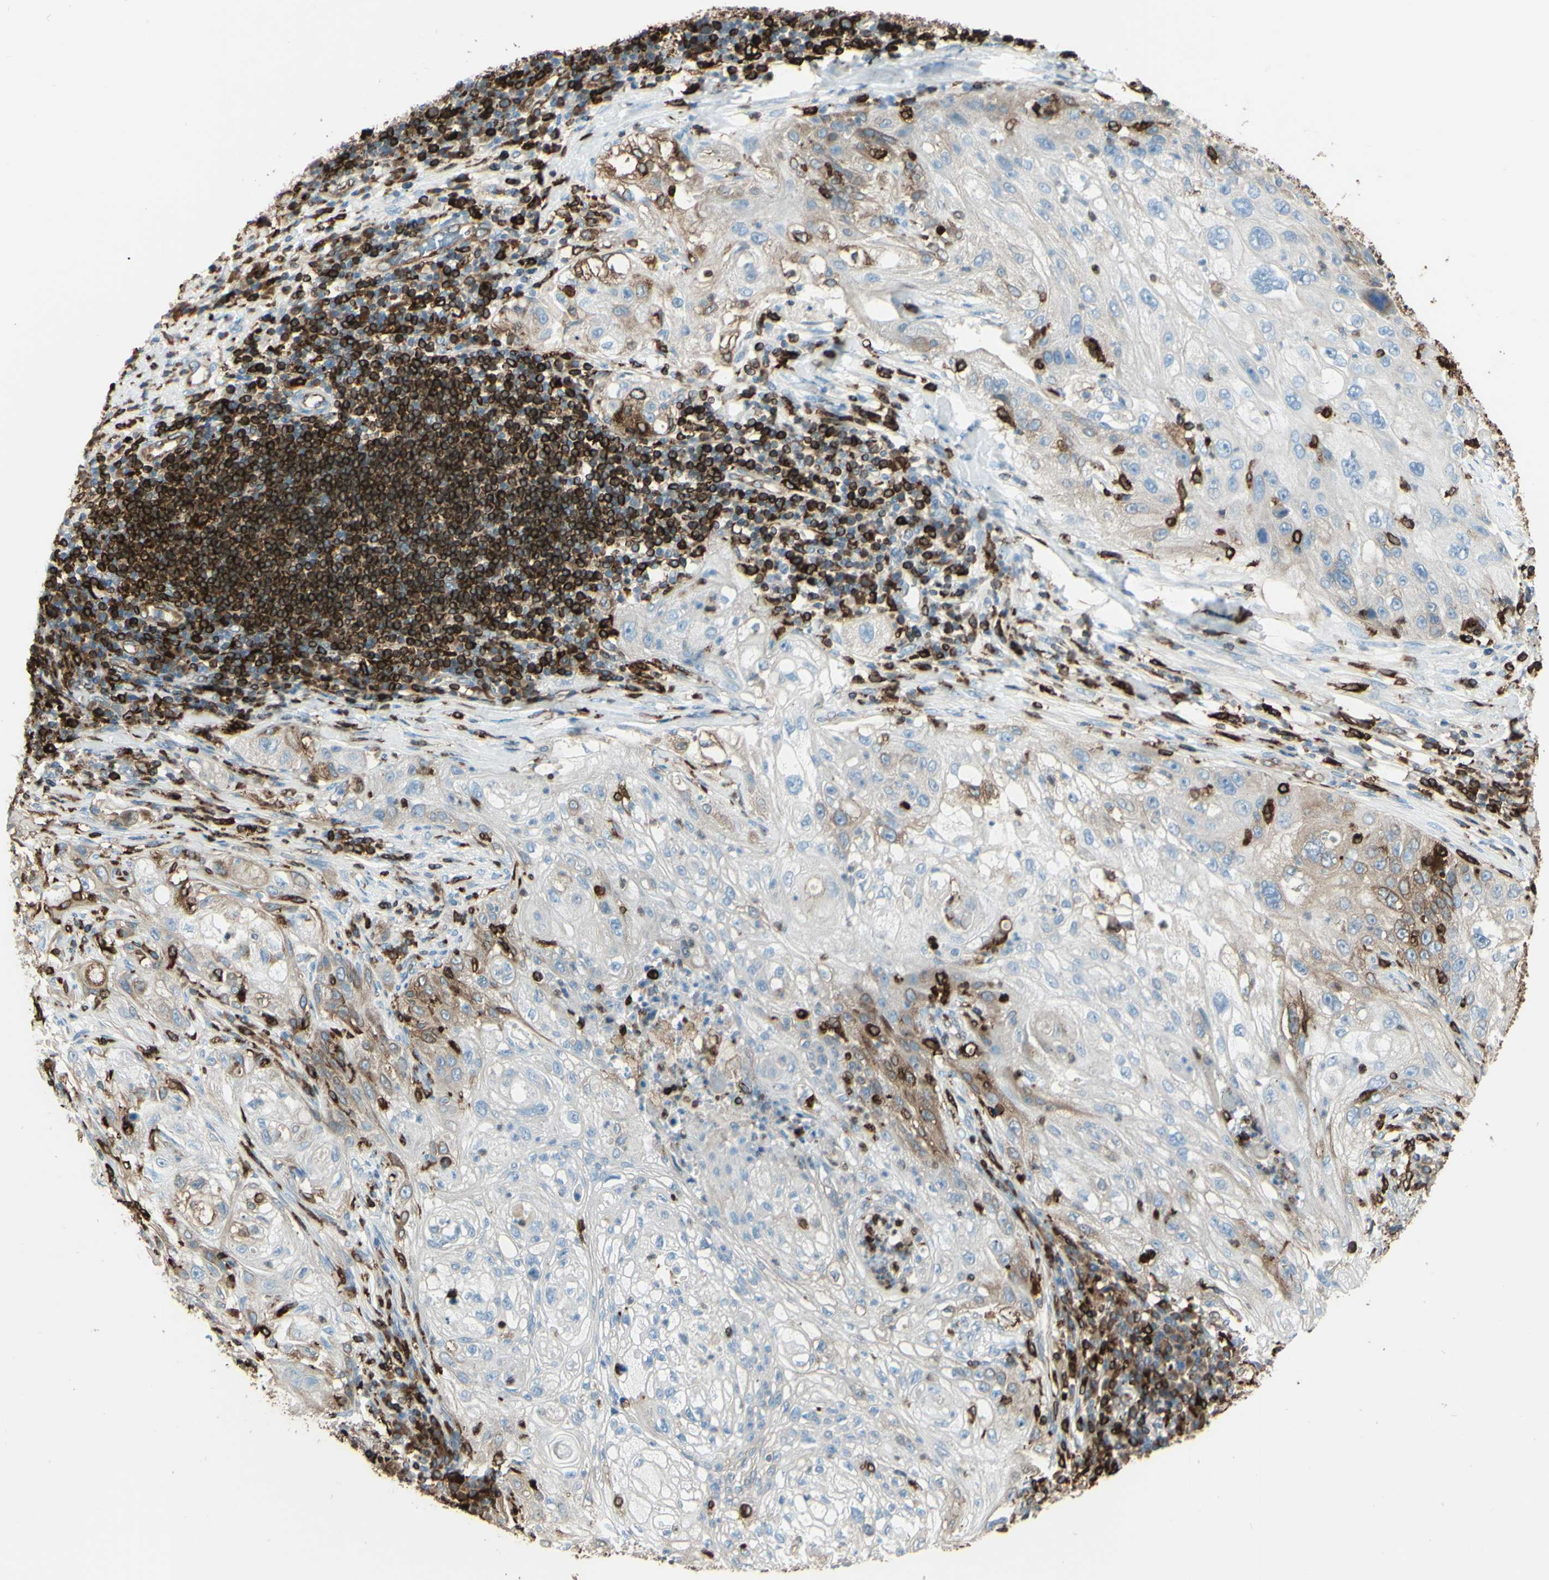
{"staining": {"intensity": "weak", "quantity": "25%-75%", "location": "cytoplasmic/membranous"}, "tissue": "lung cancer", "cell_type": "Tumor cells", "image_type": "cancer", "snomed": [{"axis": "morphology", "description": "Inflammation, NOS"}, {"axis": "morphology", "description": "Squamous cell carcinoma, NOS"}, {"axis": "topography", "description": "Lymph node"}, {"axis": "topography", "description": "Soft tissue"}, {"axis": "topography", "description": "Lung"}], "caption": "Squamous cell carcinoma (lung) stained with a brown dye shows weak cytoplasmic/membranous positive expression in approximately 25%-75% of tumor cells.", "gene": "CD74", "patient": {"sex": "male", "age": 66}}